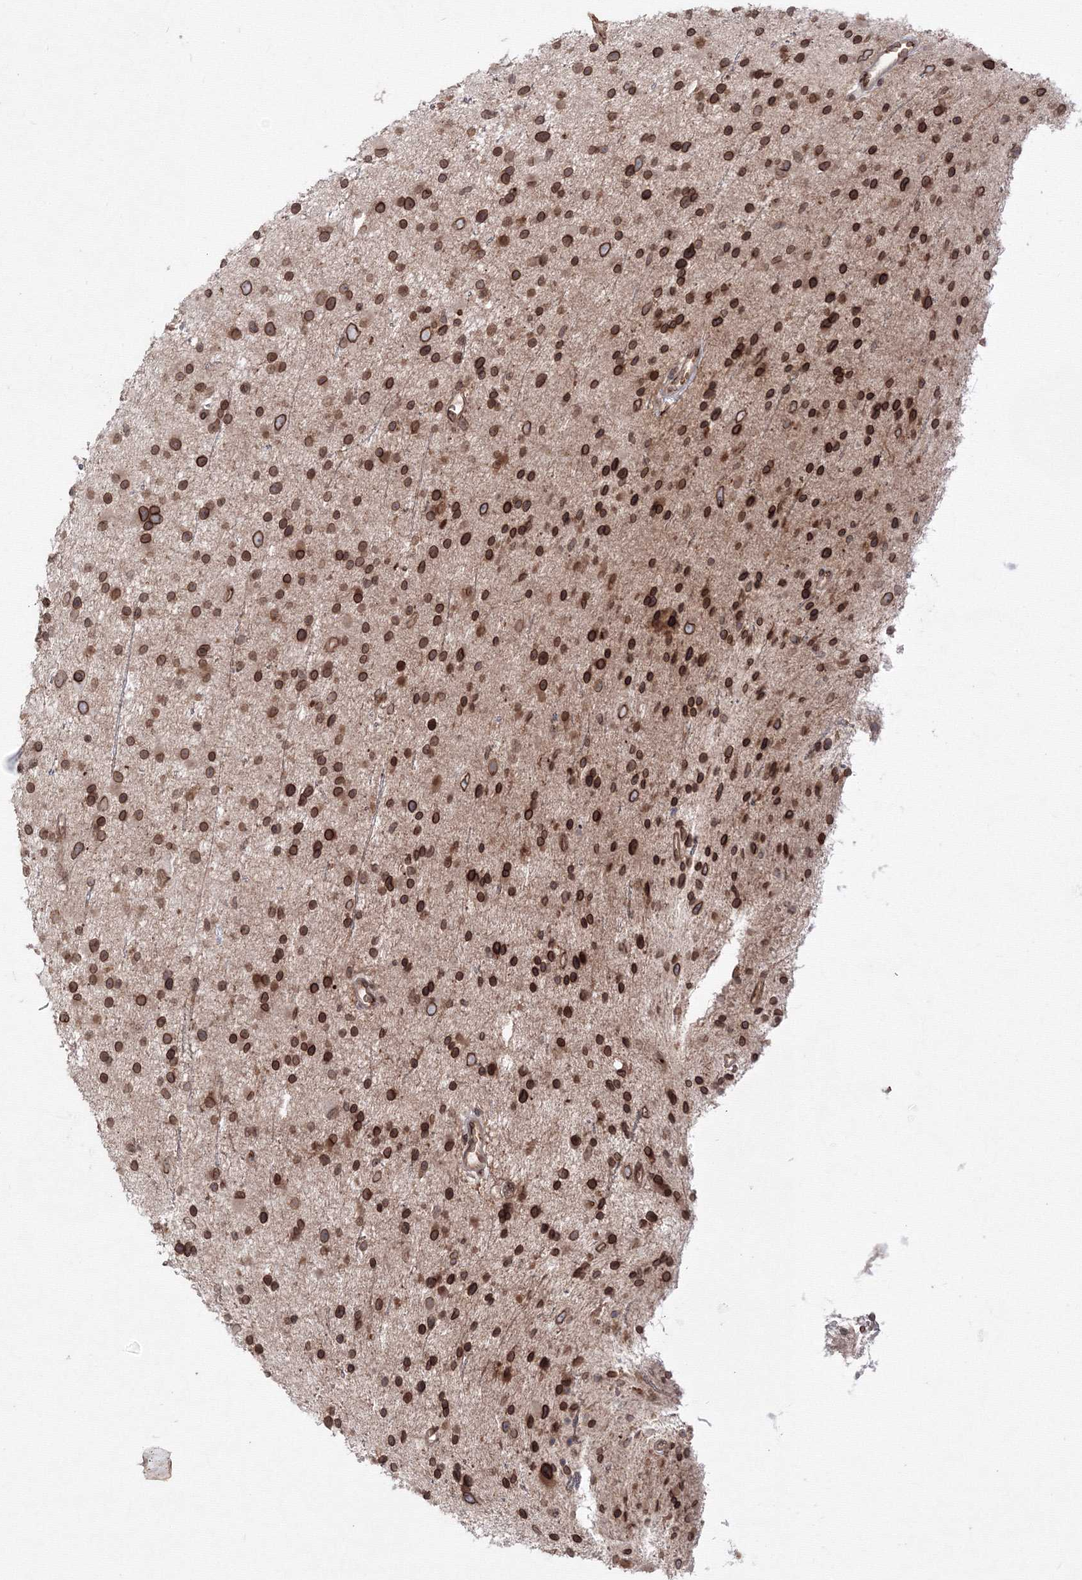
{"staining": {"intensity": "moderate", "quantity": ">75%", "location": "cytoplasmic/membranous,nuclear"}, "tissue": "glioma", "cell_type": "Tumor cells", "image_type": "cancer", "snomed": [{"axis": "morphology", "description": "Glioma, malignant, Low grade"}, {"axis": "topography", "description": "Cerebral cortex"}], "caption": "DAB (3,3'-diaminobenzidine) immunohistochemical staining of human low-grade glioma (malignant) displays moderate cytoplasmic/membranous and nuclear protein staining in approximately >75% of tumor cells.", "gene": "DNAJB2", "patient": {"sex": "female", "age": 39}}